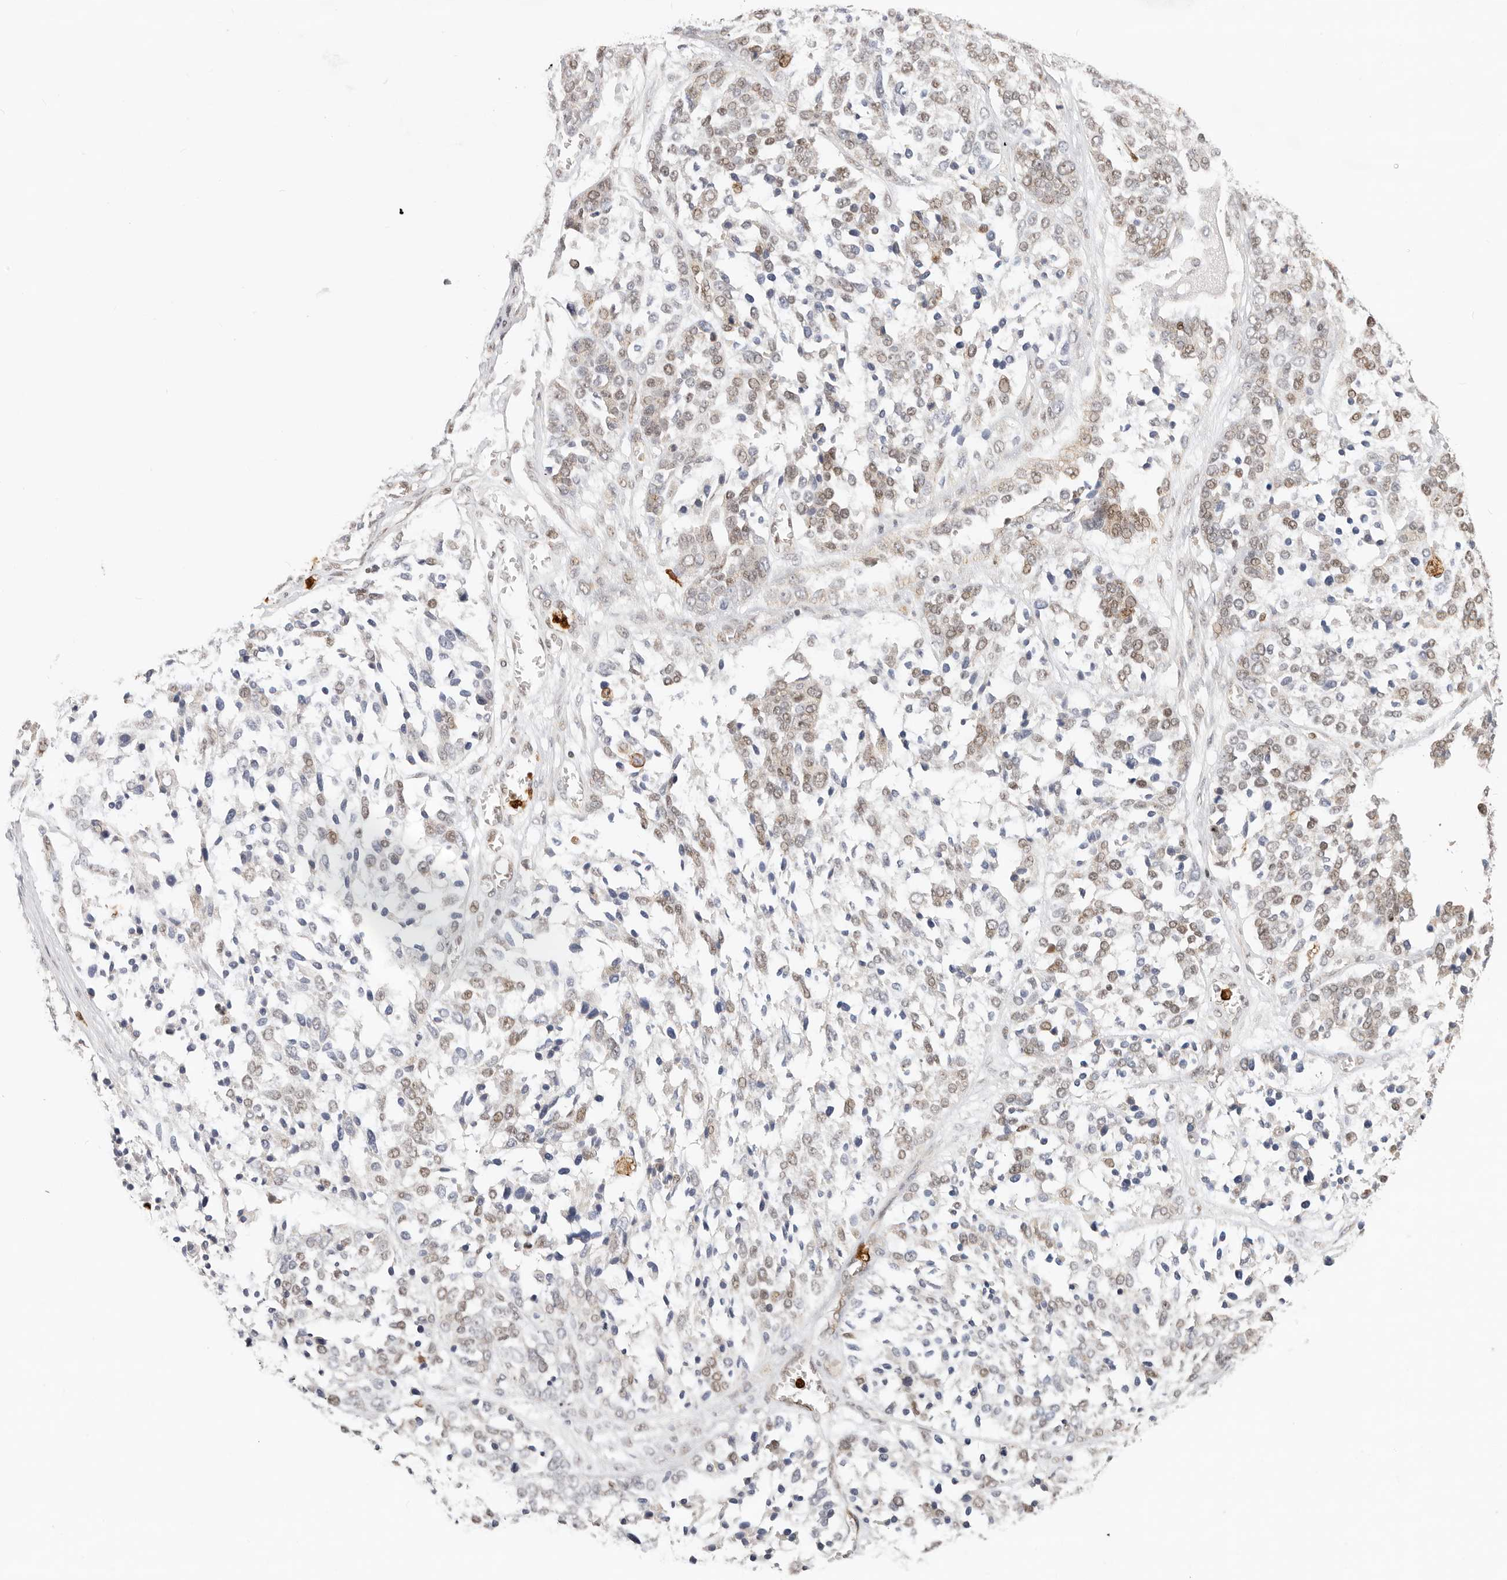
{"staining": {"intensity": "weak", "quantity": ">75%", "location": "cytoplasmic/membranous,nuclear"}, "tissue": "ovarian cancer", "cell_type": "Tumor cells", "image_type": "cancer", "snomed": [{"axis": "morphology", "description": "Cystadenocarcinoma, serous, NOS"}, {"axis": "topography", "description": "Ovary"}], "caption": "Ovarian cancer (serous cystadenocarcinoma) stained with immunohistochemistry exhibits weak cytoplasmic/membranous and nuclear positivity in about >75% of tumor cells.", "gene": "AFDN", "patient": {"sex": "female", "age": 44}}